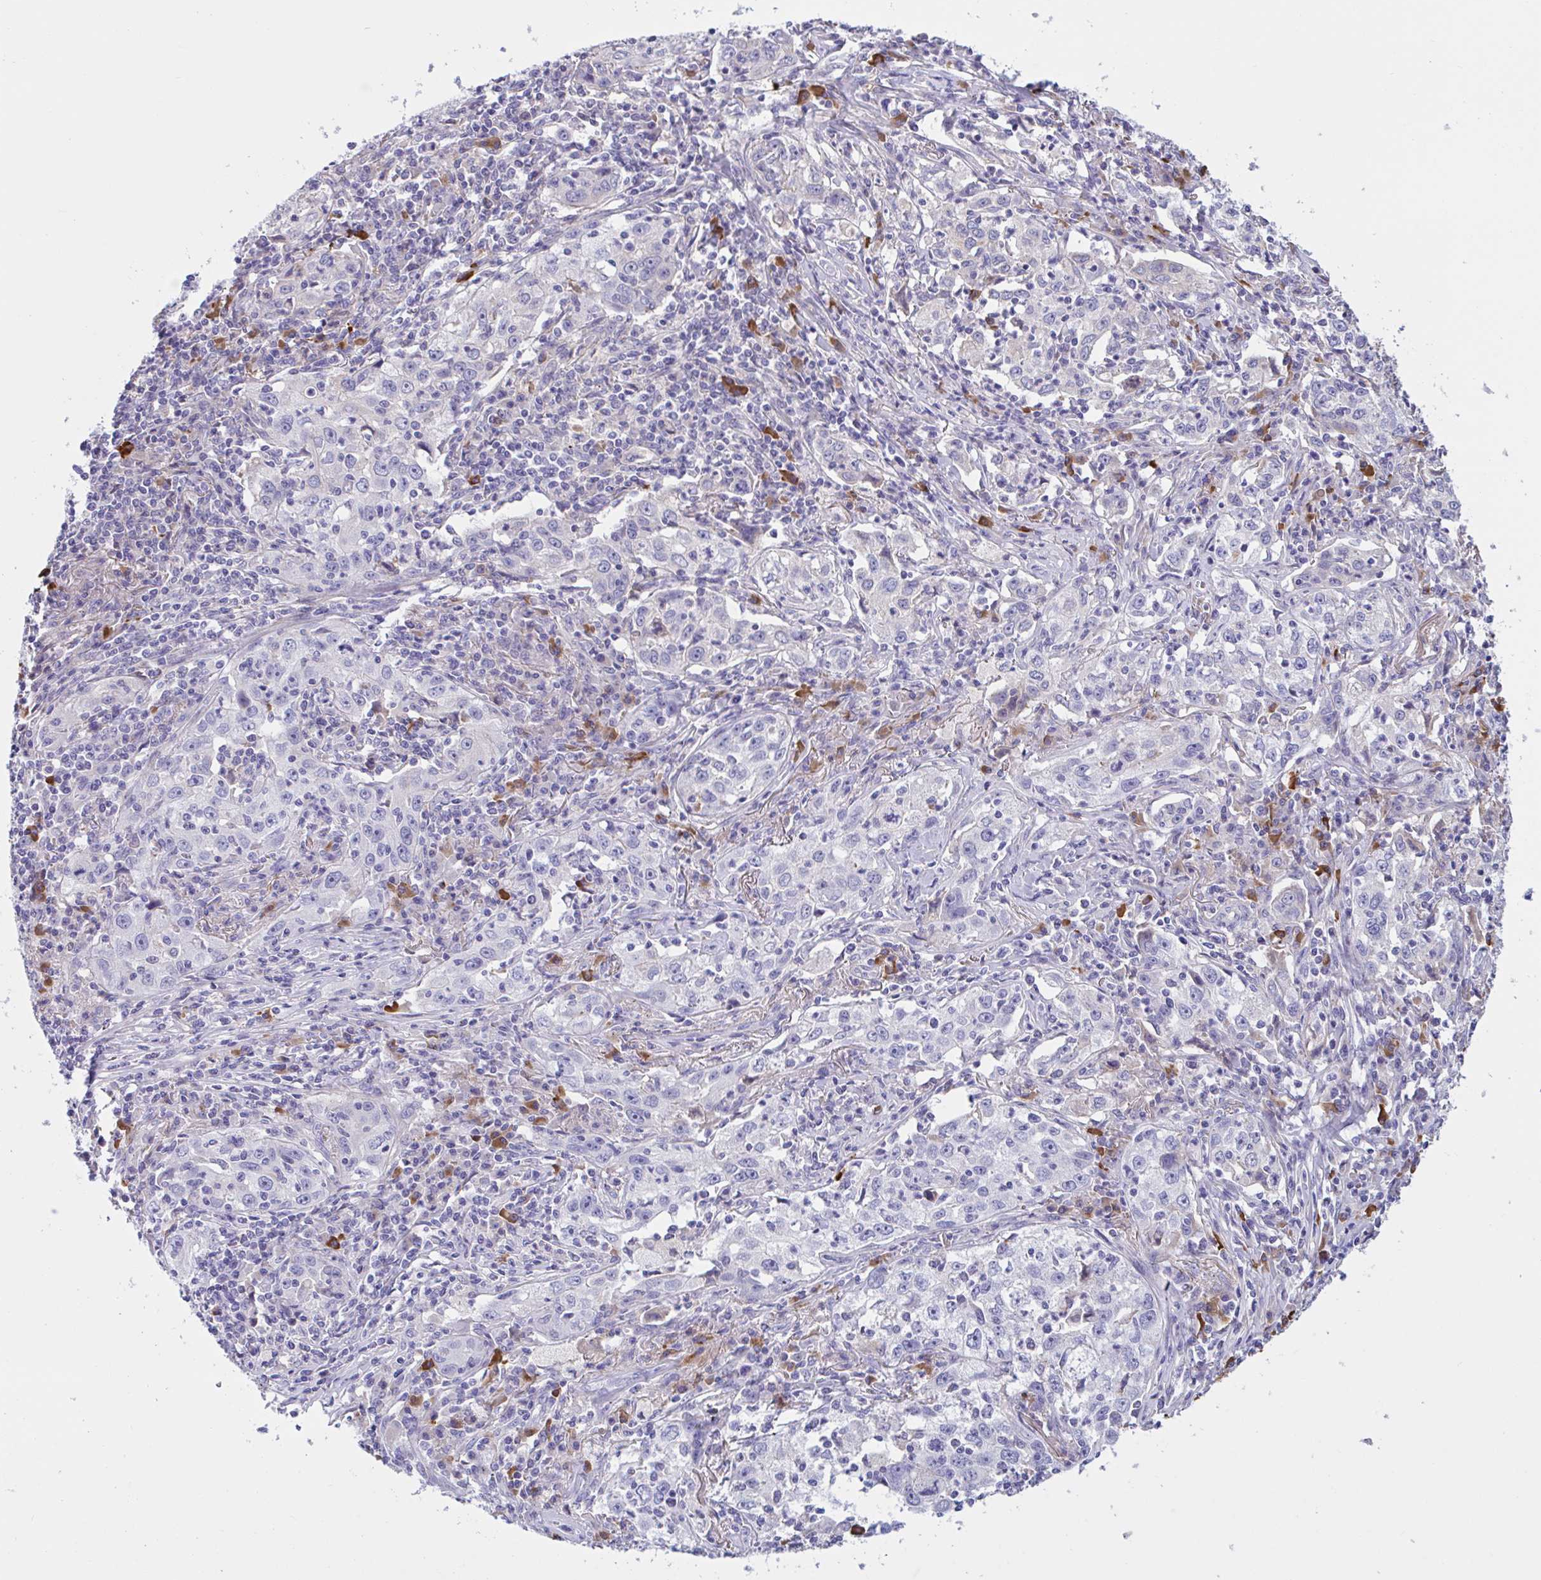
{"staining": {"intensity": "negative", "quantity": "none", "location": "none"}, "tissue": "lung cancer", "cell_type": "Tumor cells", "image_type": "cancer", "snomed": [{"axis": "morphology", "description": "Squamous cell carcinoma, NOS"}, {"axis": "topography", "description": "Lung"}], "caption": "Micrograph shows no protein expression in tumor cells of squamous cell carcinoma (lung) tissue.", "gene": "MS4A14", "patient": {"sex": "male", "age": 71}}